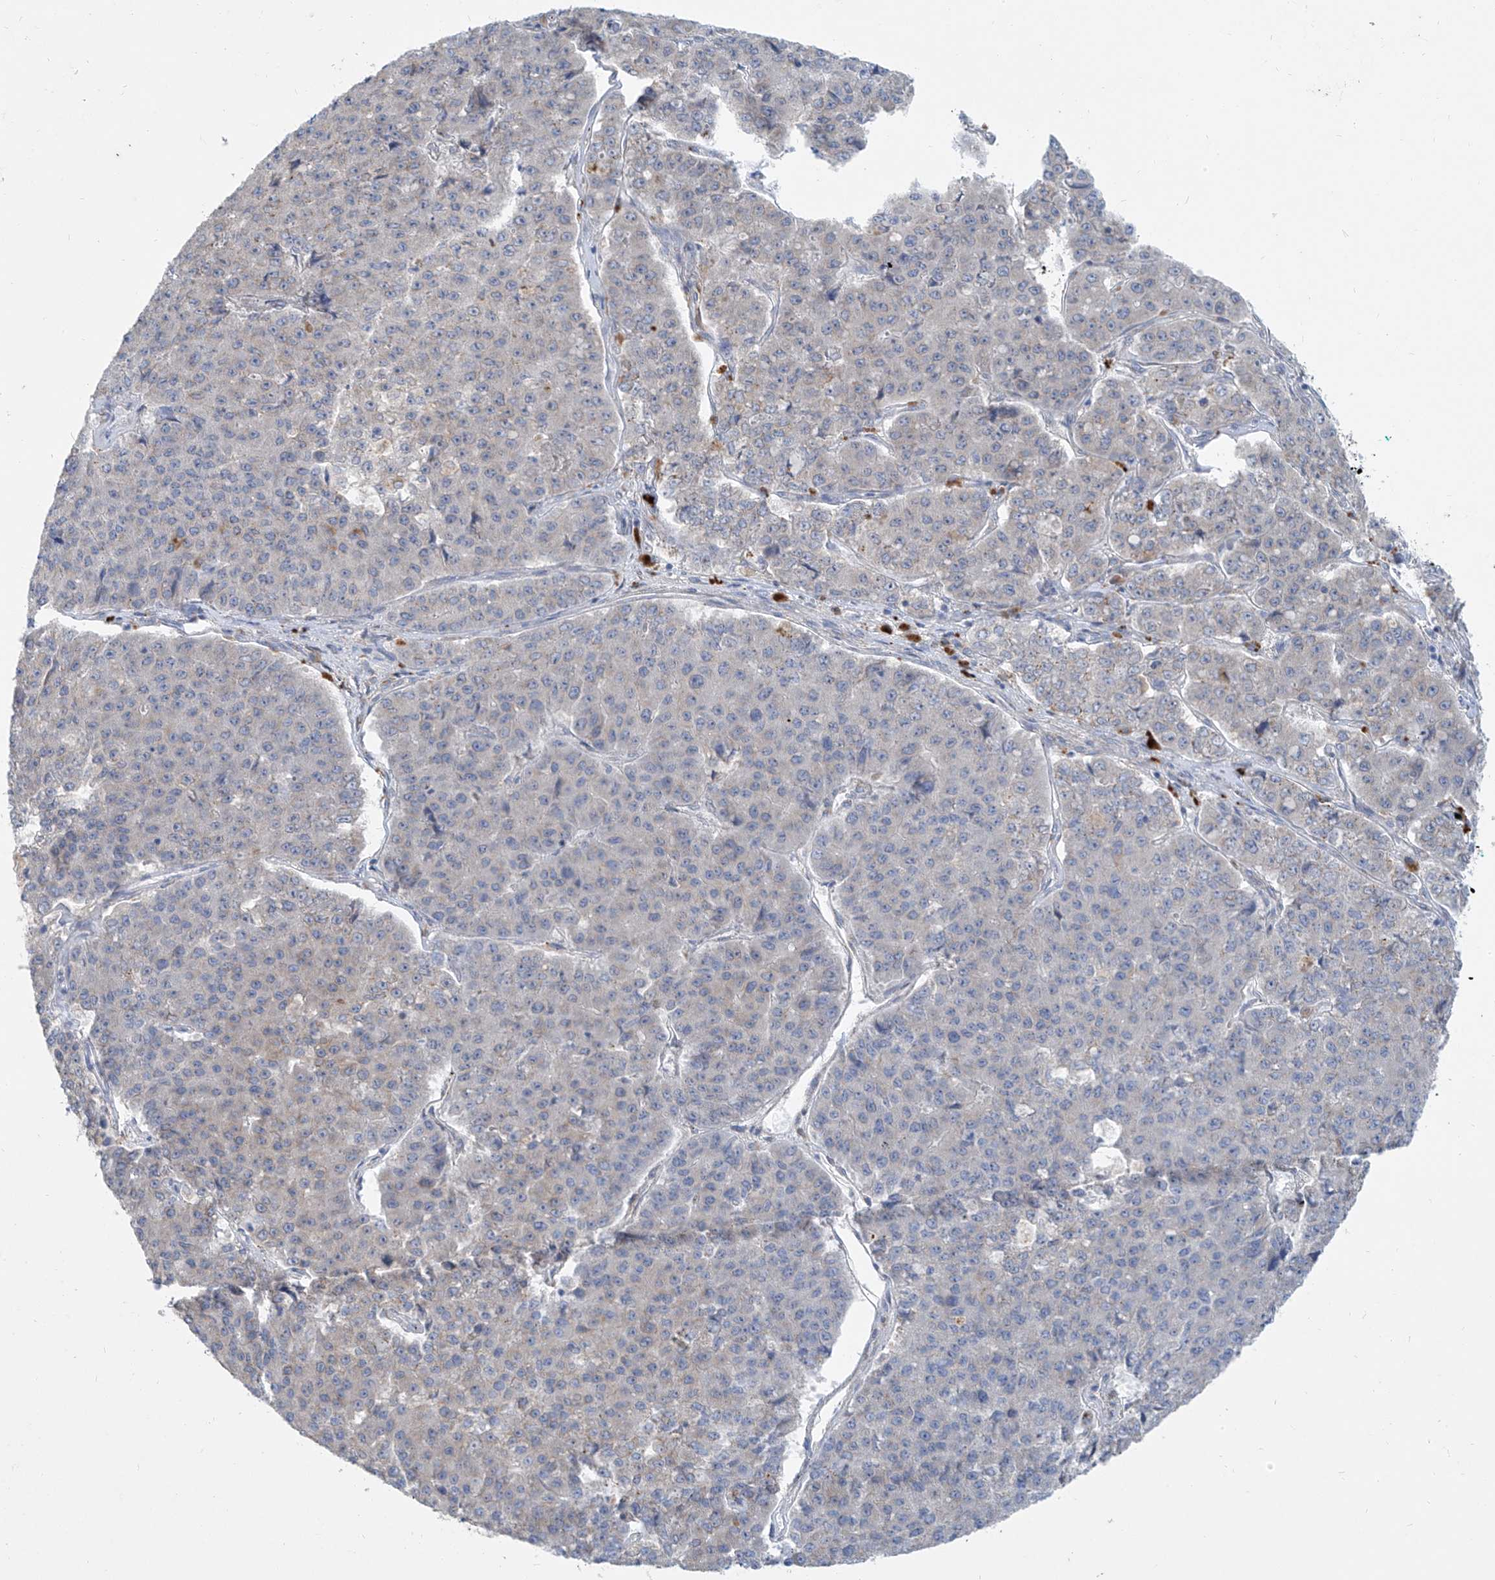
{"staining": {"intensity": "negative", "quantity": "none", "location": "none"}, "tissue": "pancreatic cancer", "cell_type": "Tumor cells", "image_type": "cancer", "snomed": [{"axis": "morphology", "description": "Adenocarcinoma, NOS"}, {"axis": "topography", "description": "Pancreas"}], "caption": "This is a micrograph of immunohistochemistry (IHC) staining of pancreatic cancer (adenocarcinoma), which shows no expression in tumor cells.", "gene": "KRTAP25-1", "patient": {"sex": "male", "age": 50}}